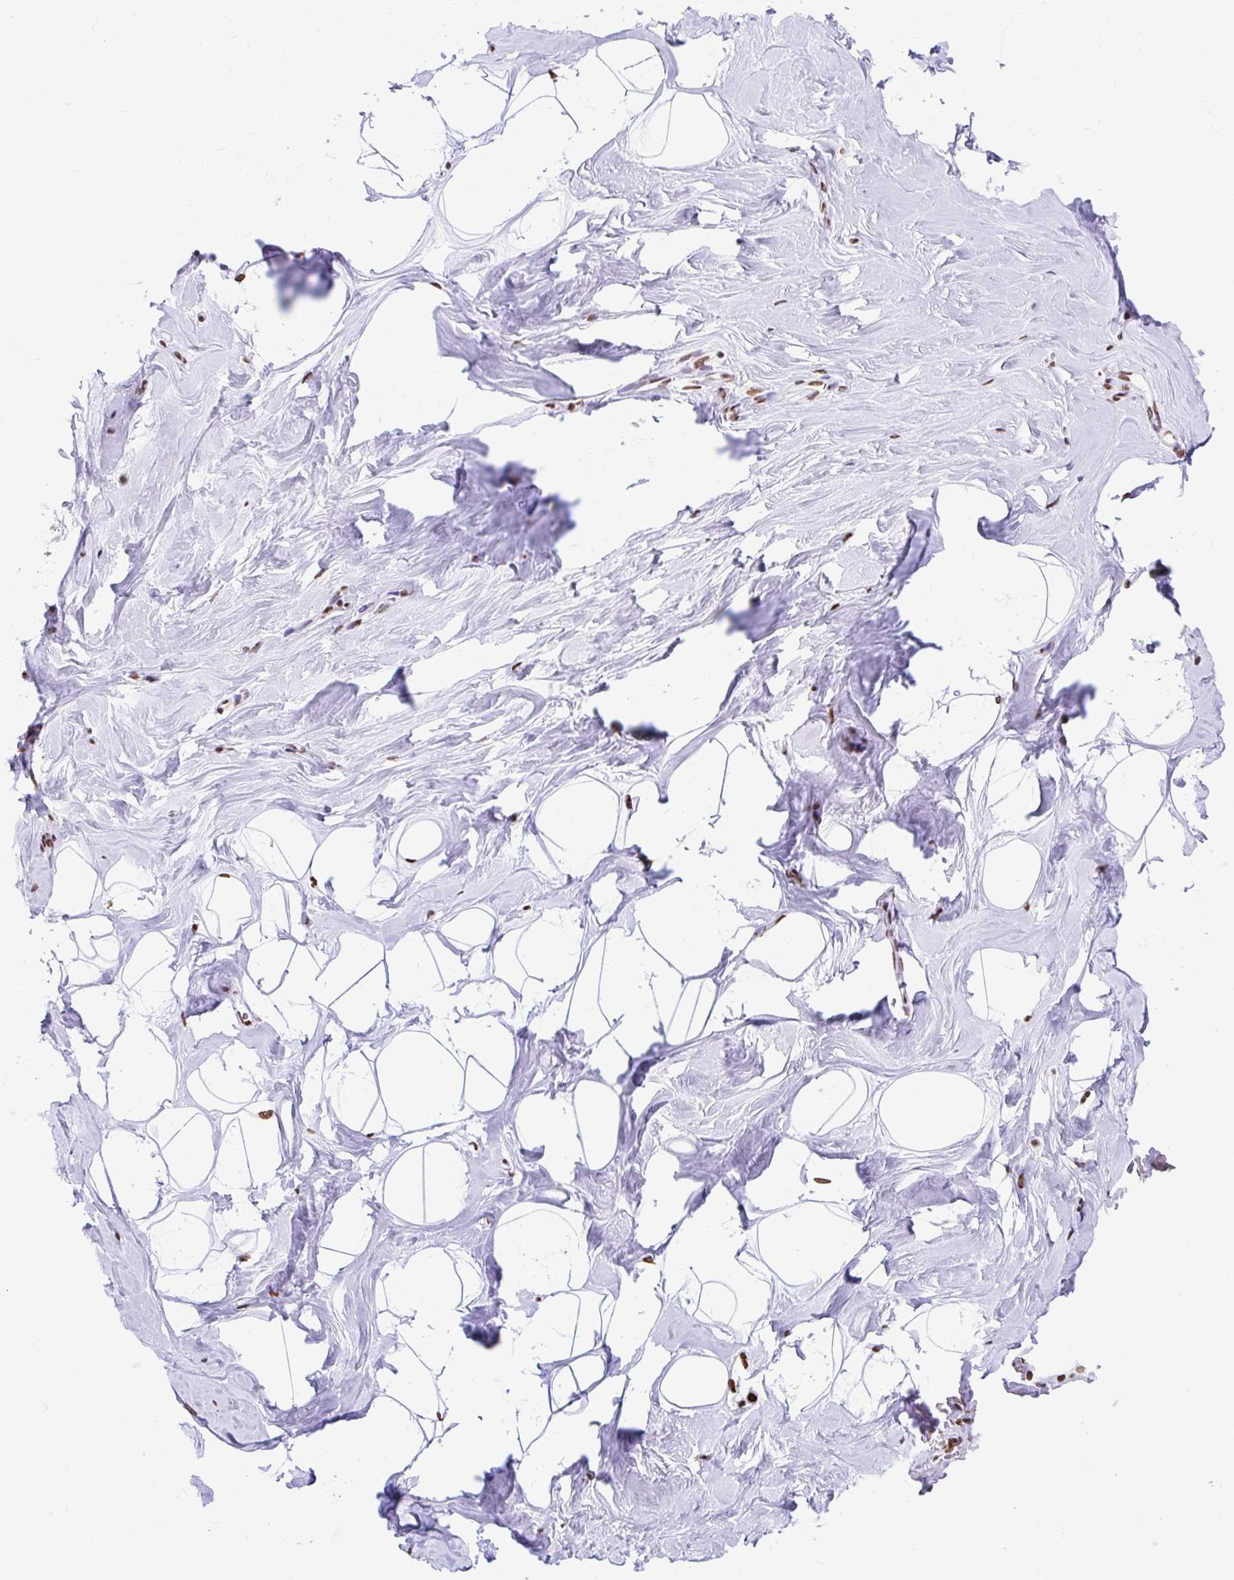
{"staining": {"intensity": "strong", "quantity": ">75%", "location": "nuclear"}, "tissue": "breast", "cell_type": "Adipocytes", "image_type": "normal", "snomed": [{"axis": "morphology", "description": "Normal tissue, NOS"}, {"axis": "topography", "description": "Breast"}], "caption": "Breast stained for a protein (brown) shows strong nuclear positive positivity in approximately >75% of adipocytes.", "gene": "KHDRBS1", "patient": {"sex": "female", "age": 32}}